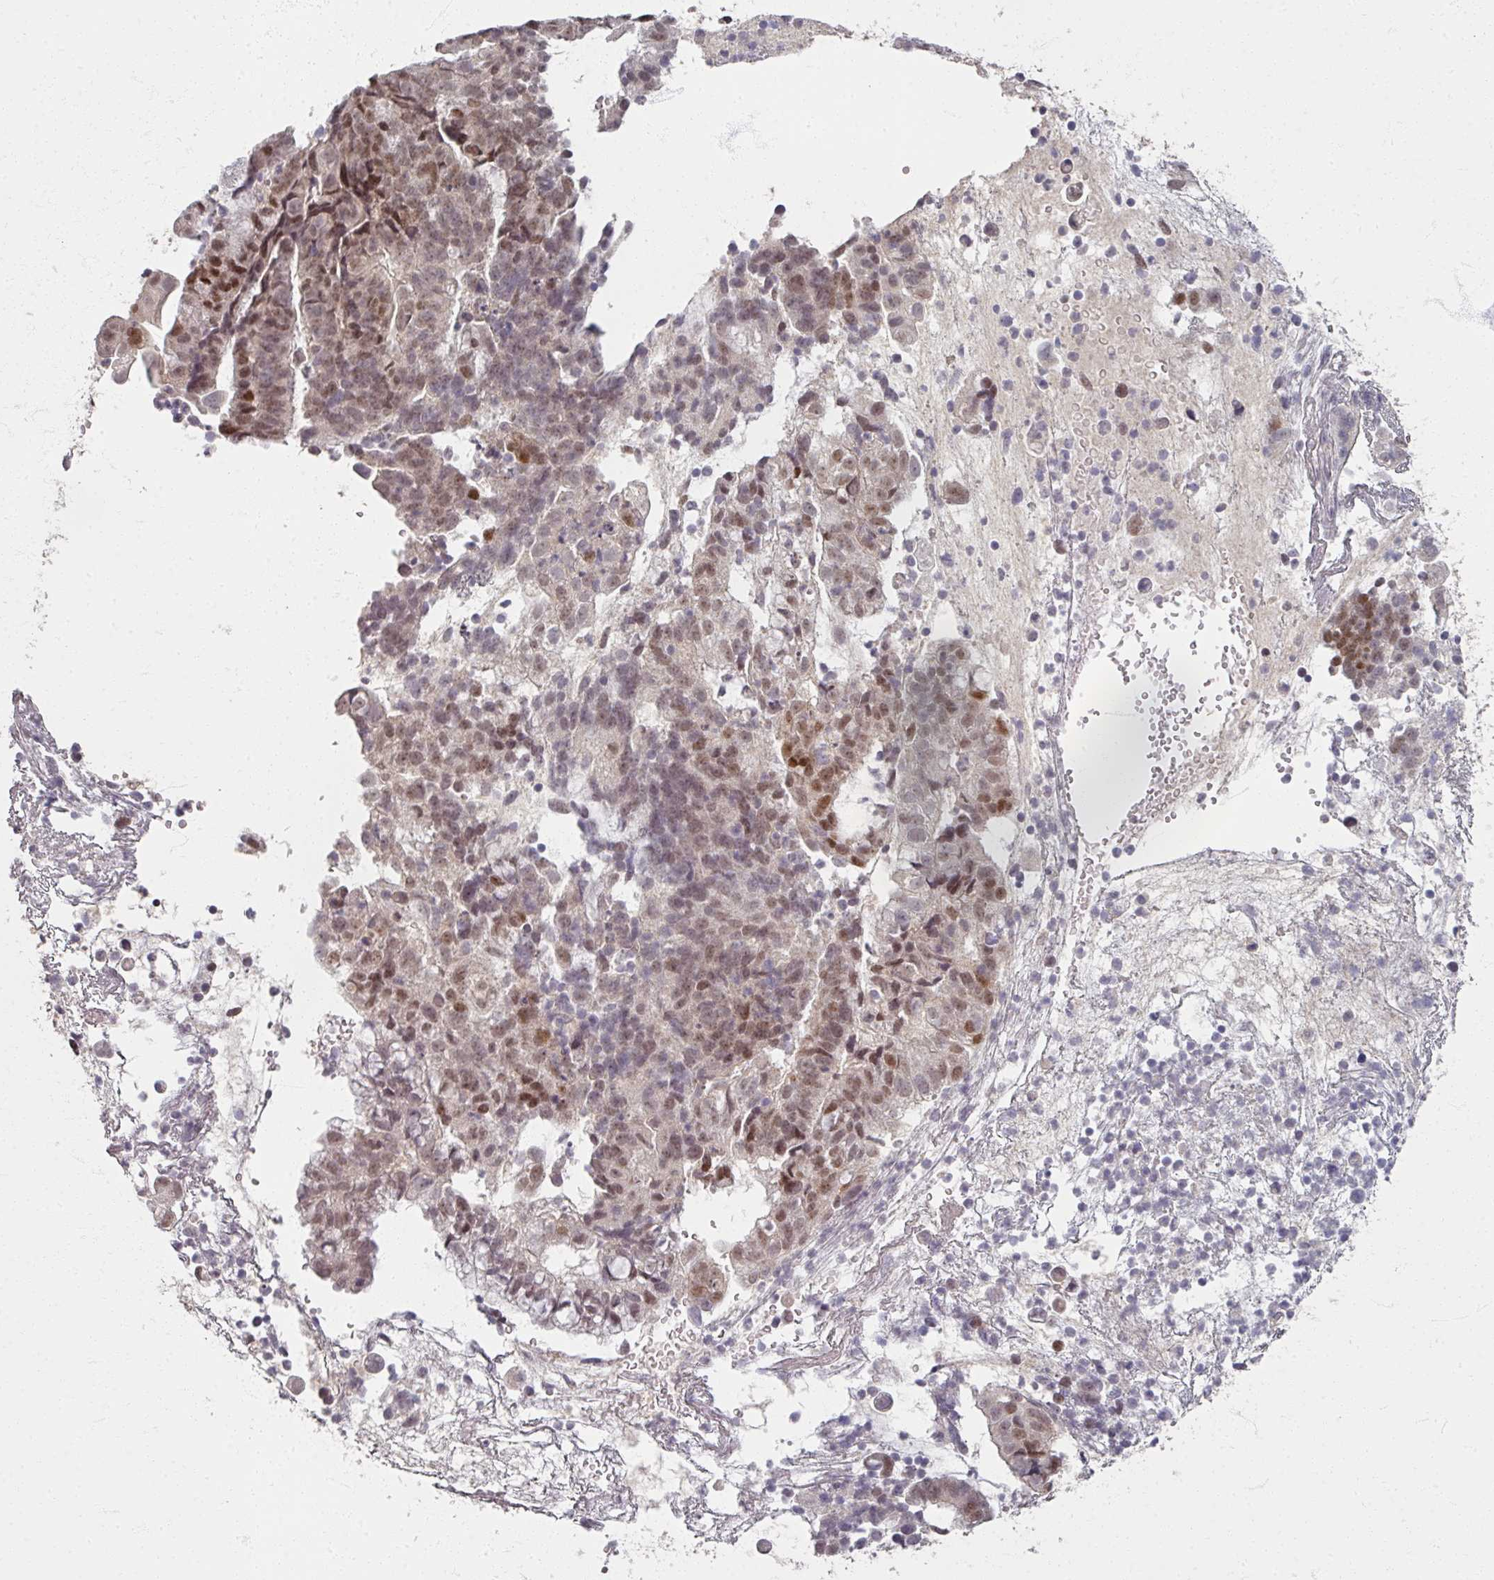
{"staining": {"intensity": "moderate", "quantity": "25%-75%", "location": "nuclear"}, "tissue": "endometrial cancer", "cell_type": "Tumor cells", "image_type": "cancer", "snomed": [{"axis": "morphology", "description": "Adenocarcinoma, NOS"}, {"axis": "topography", "description": "Endometrium"}], "caption": "Immunohistochemistry image of human endometrial cancer stained for a protein (brown), which shows medium levels of moderate nuclear positivity in about 25%-75% of tumor cells.", "gene": "SOX11", "patient": {"sex": "female", "age": 76}}